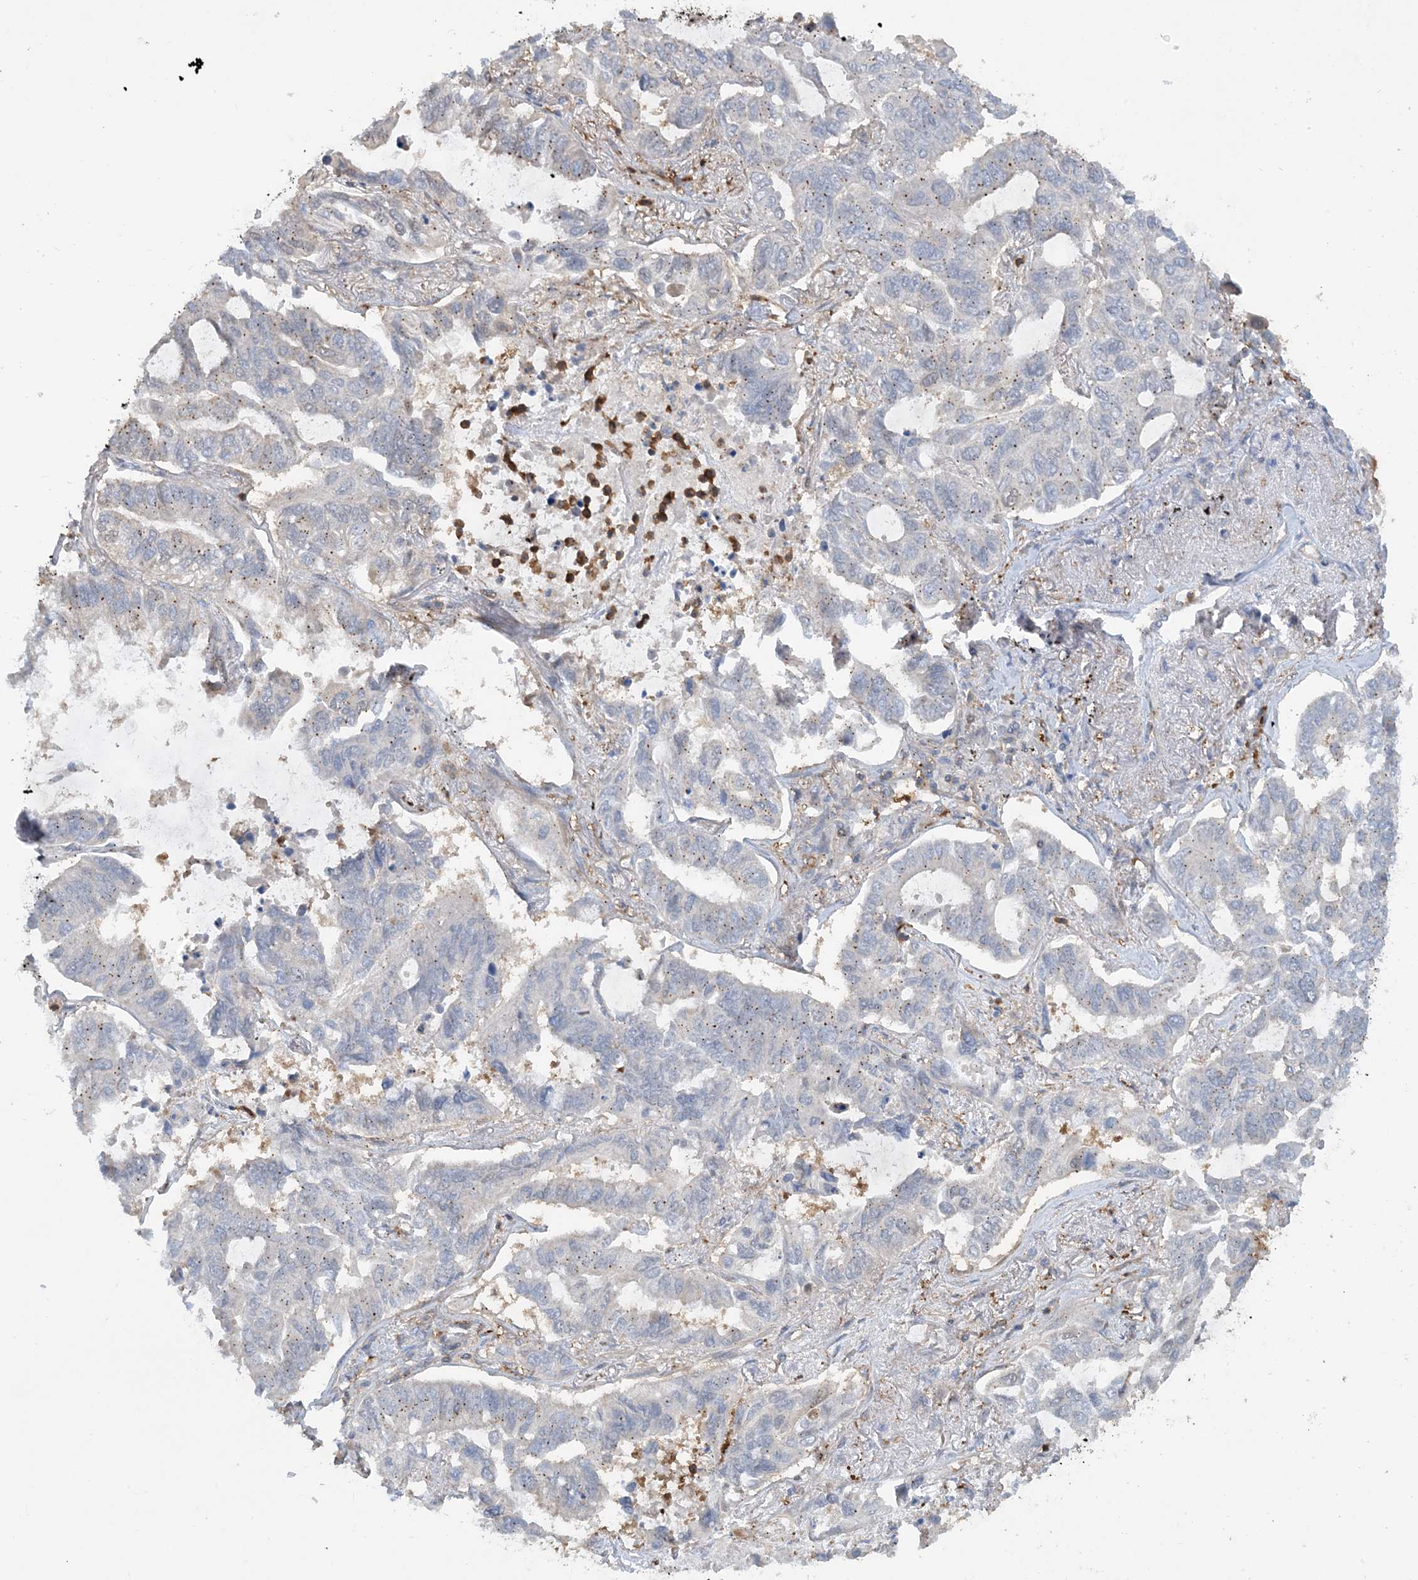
{"staining": {"intensity": "weak", "quantity": "<25%", "location": "cytoplasmic/membranous"}, "tissue": "lung cancer", "cell_type": "Tumor cells", "image_type": "cancer", "snomed": [{"axis": "morphology", "description": "Adenocarcinoma, NOS"}, {"axis": "topography", "description": "Lung"}], "caption": "A micrograph of human lung adenocarcinoma is negative for staining in tumor cells.", "gene": "SFMBT2", "patient": {"sex": "male", "age": 64}}